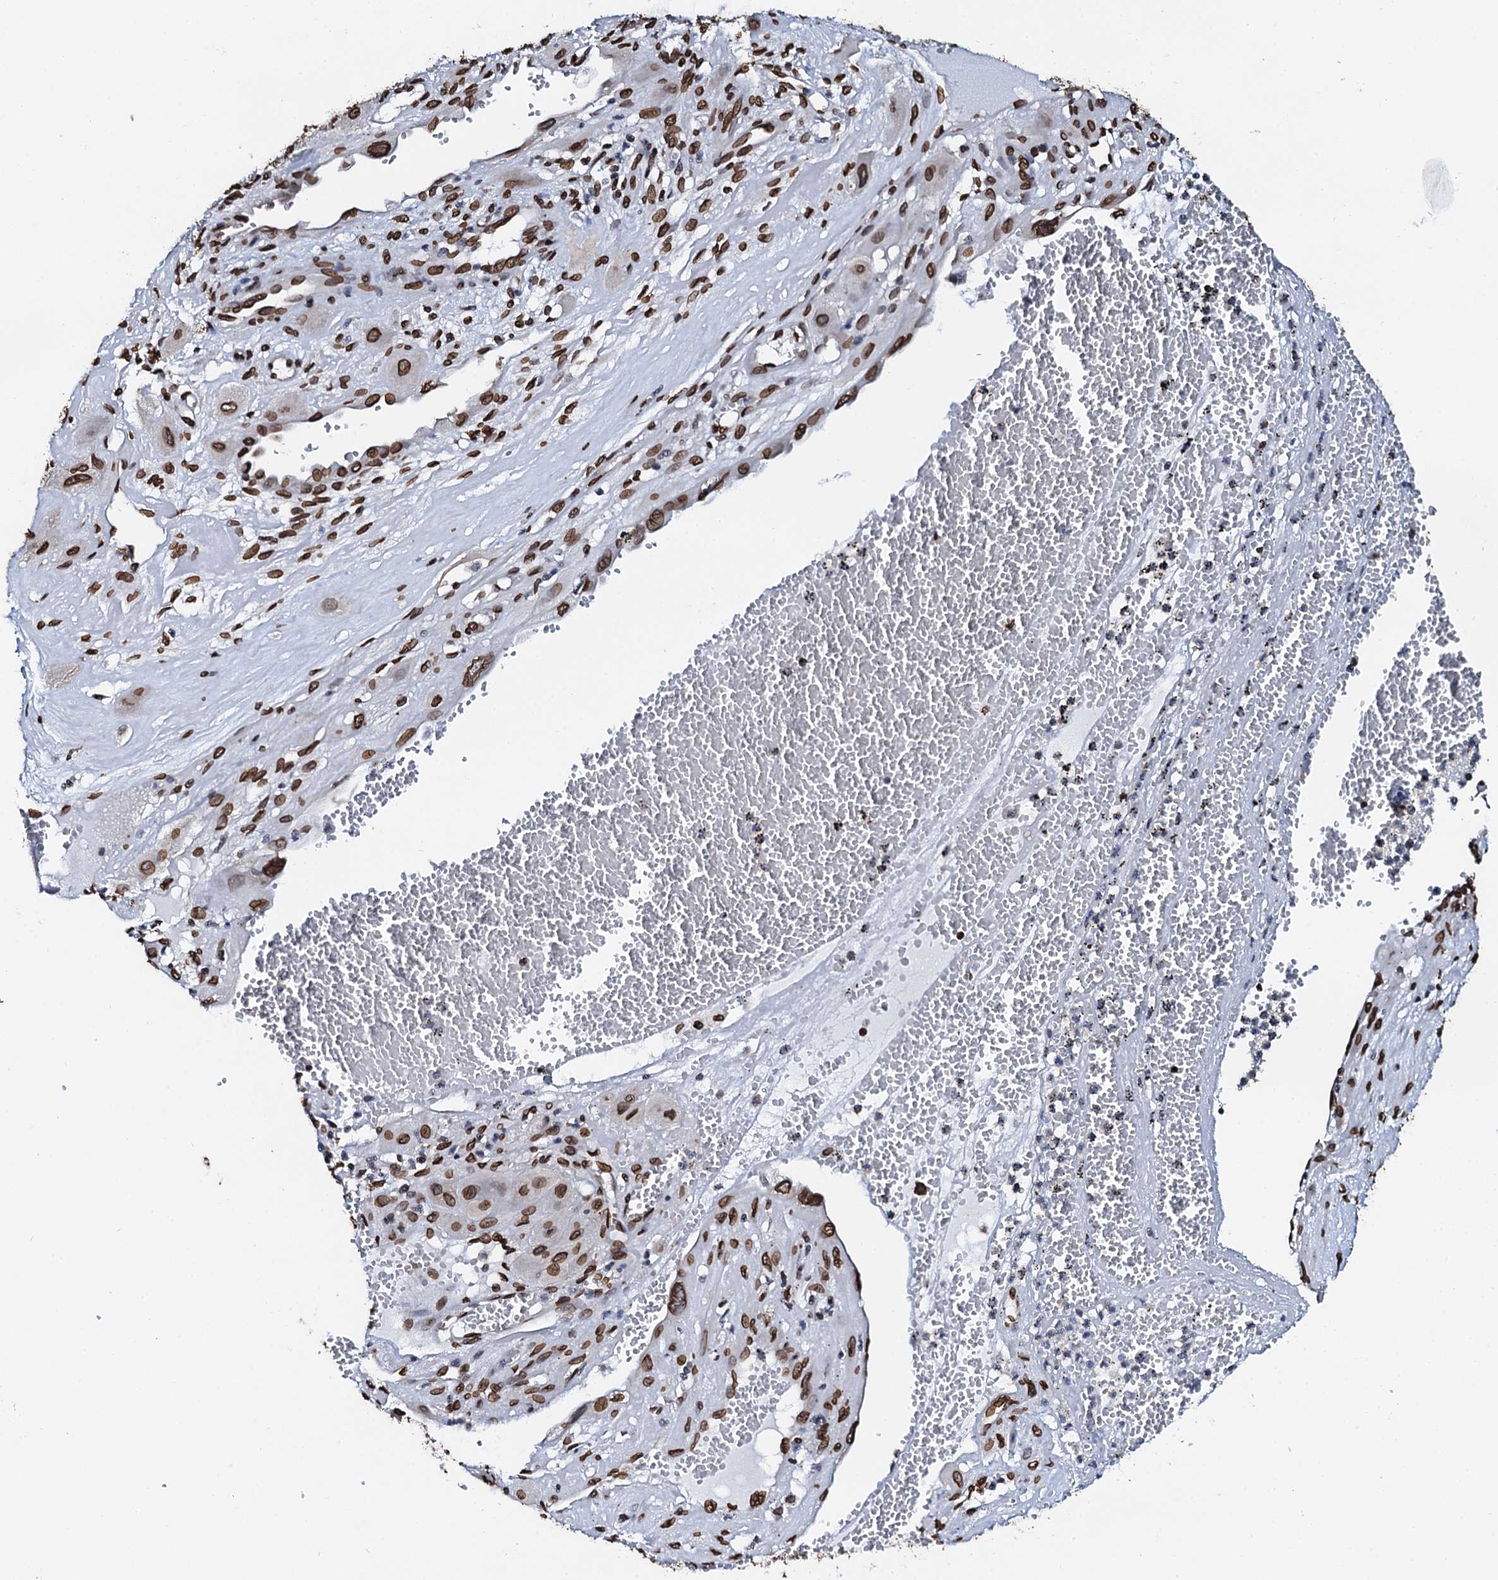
{"staining": {"intensity": "strong", "quantity": ">75%", "location": "nuclear"}, "tissue": "cervical cancer", "cell_type": "Tumor cells", "image_type": "cancer", "snomed": [{"axis": "morphology", "description": "Squamous cell carcinoma, NOS"}, {"axis": "topography", "description": "Cervix"}], "caption": "Immunohistochemistry of cervical cancer (squamous cell carcinoma) shows high levels of strong nuclear staining in about >75% of tumor cells.", "gene": "KATNAL2", "patient": {"sex": "female", "age": 34}}